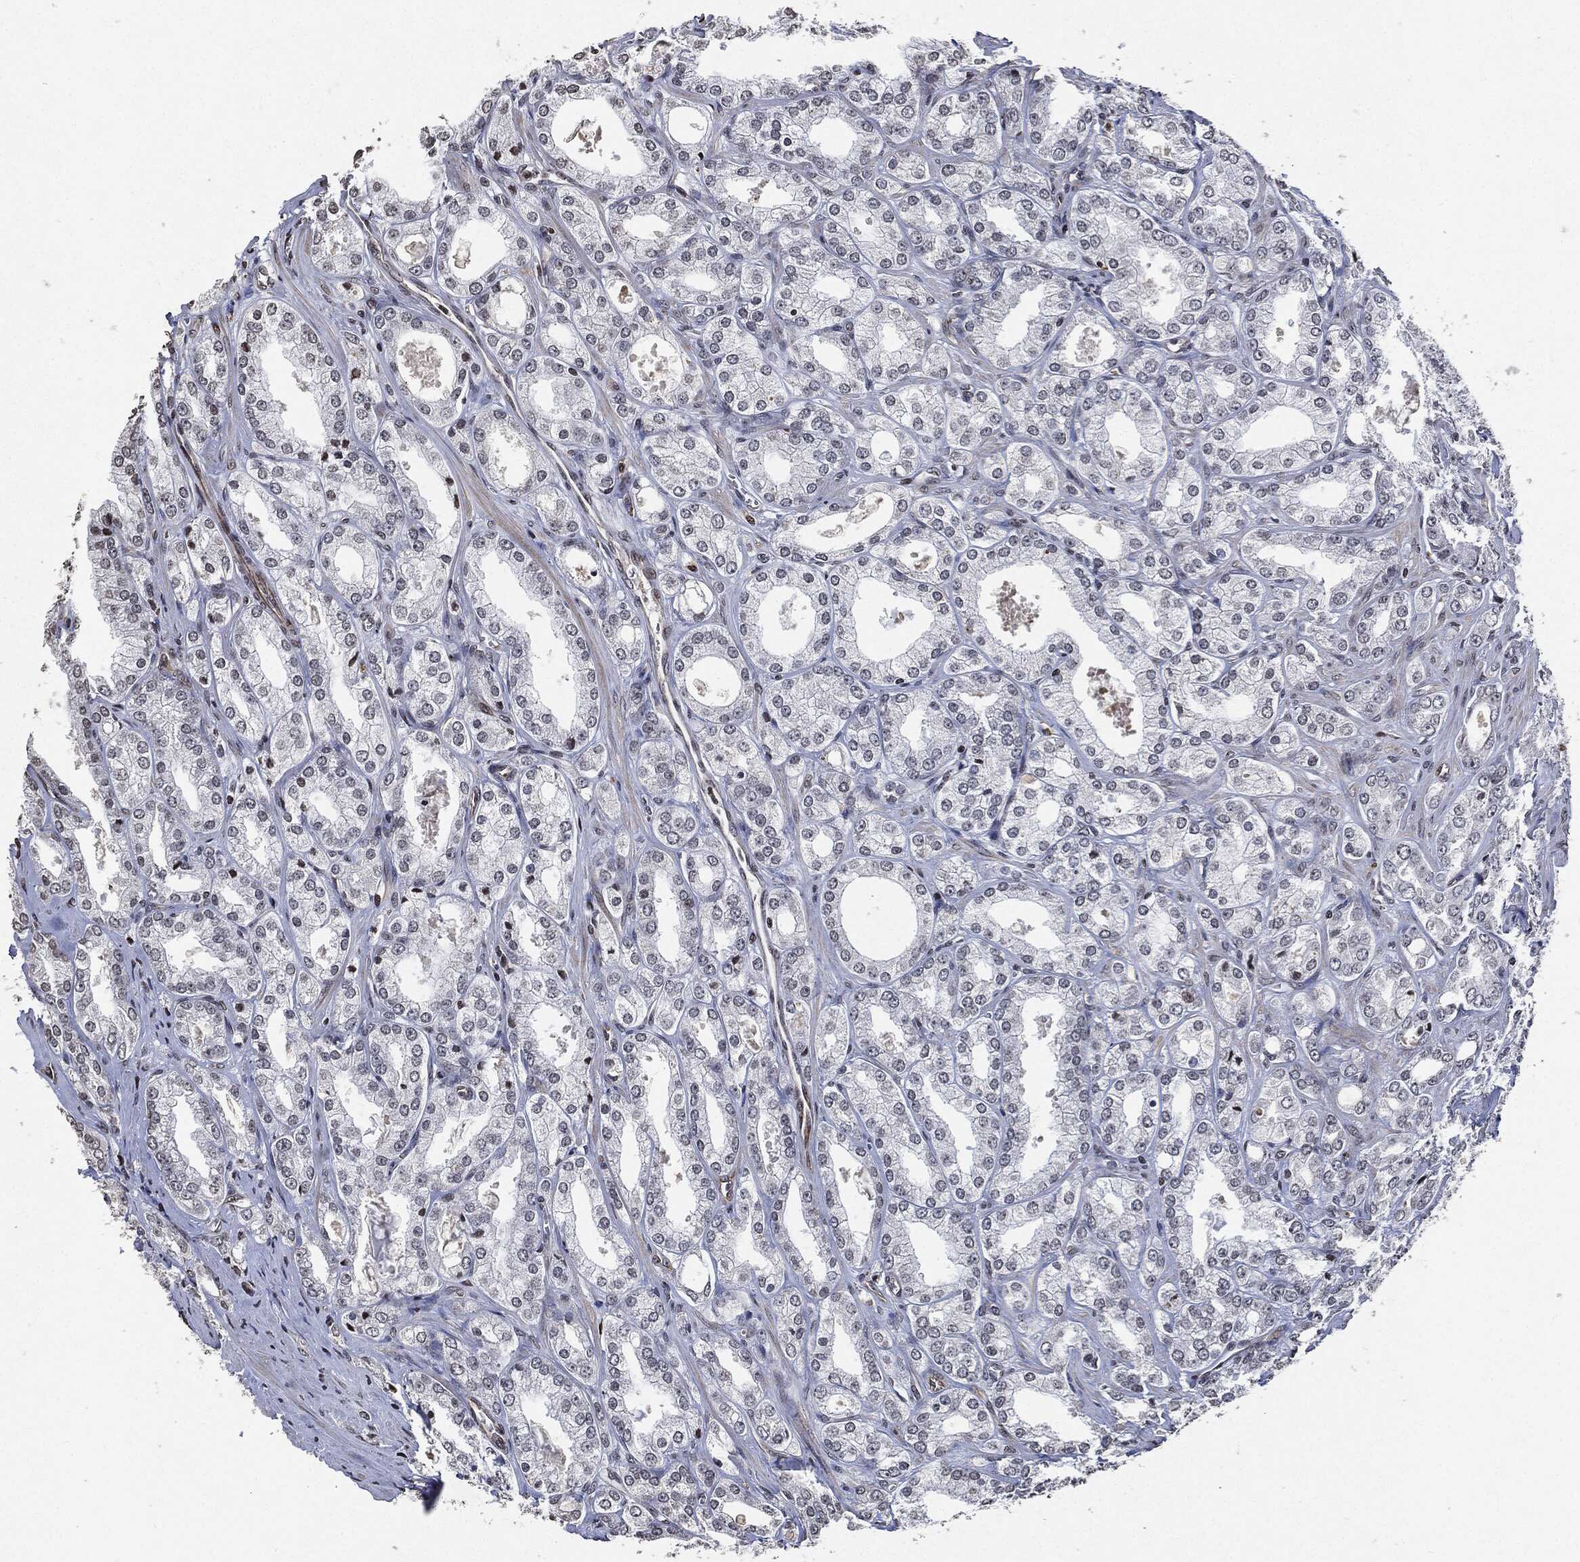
{"staining": {"intensity": "negative", "quantity": "none", "location": "none"}, "tissue": "prostate cancer", "cell_type": "Tumor cells", "image_type": "cancer", "snomed": [{"axis": "morphology", "description": "Adenocarcinoma, NOS"}, {"axis": "morphology", "description": "Adenocarcinoma, High grade"}, {"axis": "topography", "description": "Prostate"}], "caption": "Immunohistochemistry (IHC) micrograph of neoplastic tissue: high-grade adenocarcinoma (prostate) stained with DAB (3,3'-diaminobenzidine) displays no significant protein expression in tumor cells. (DAB IHC visualized using brightfield microscopy, high magnification).", "gene": "JUN", "patient": {"sex": "male", "age": 70}}